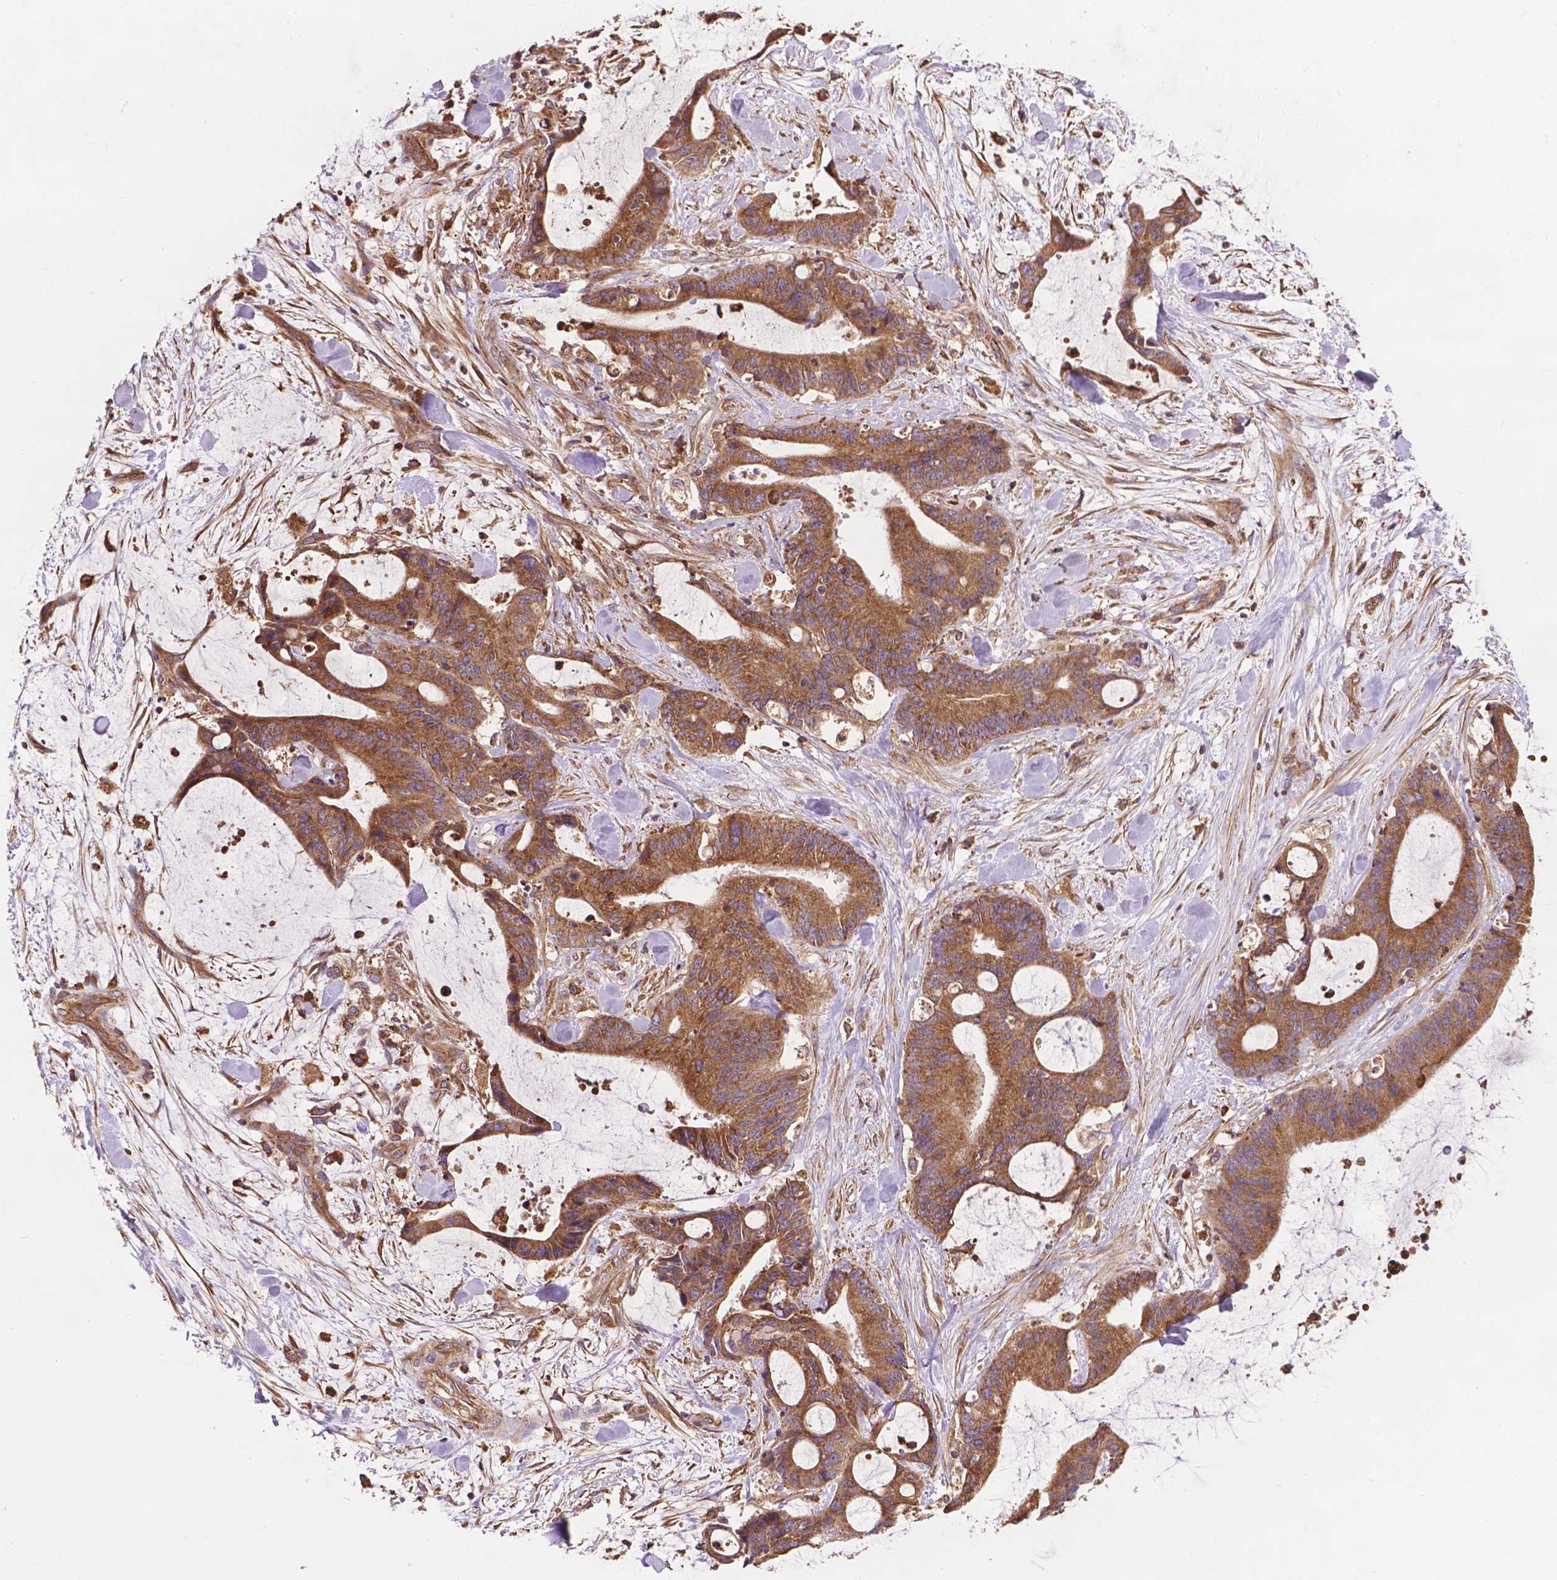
{"staining": {"intensity": "moderate", "quantity": ">75%", "location": "cytoplasmic/membranous"}, "tissue": "liver cancer", "cell_type": "Tumor cells", "image_type": "cancer", "snomed": [{"axis": "morphology", "description": "Cholangiocarcinoma"}, {"axis": "topography", "description": "Liver"}], "caption": "Protein staining reveals moderate cytoplasmic/membranous staining in approximately >75% of tumor cells in liver cancer.", "gene": "CCDC71L", "patient": {"sex": "female", "age": 73}}